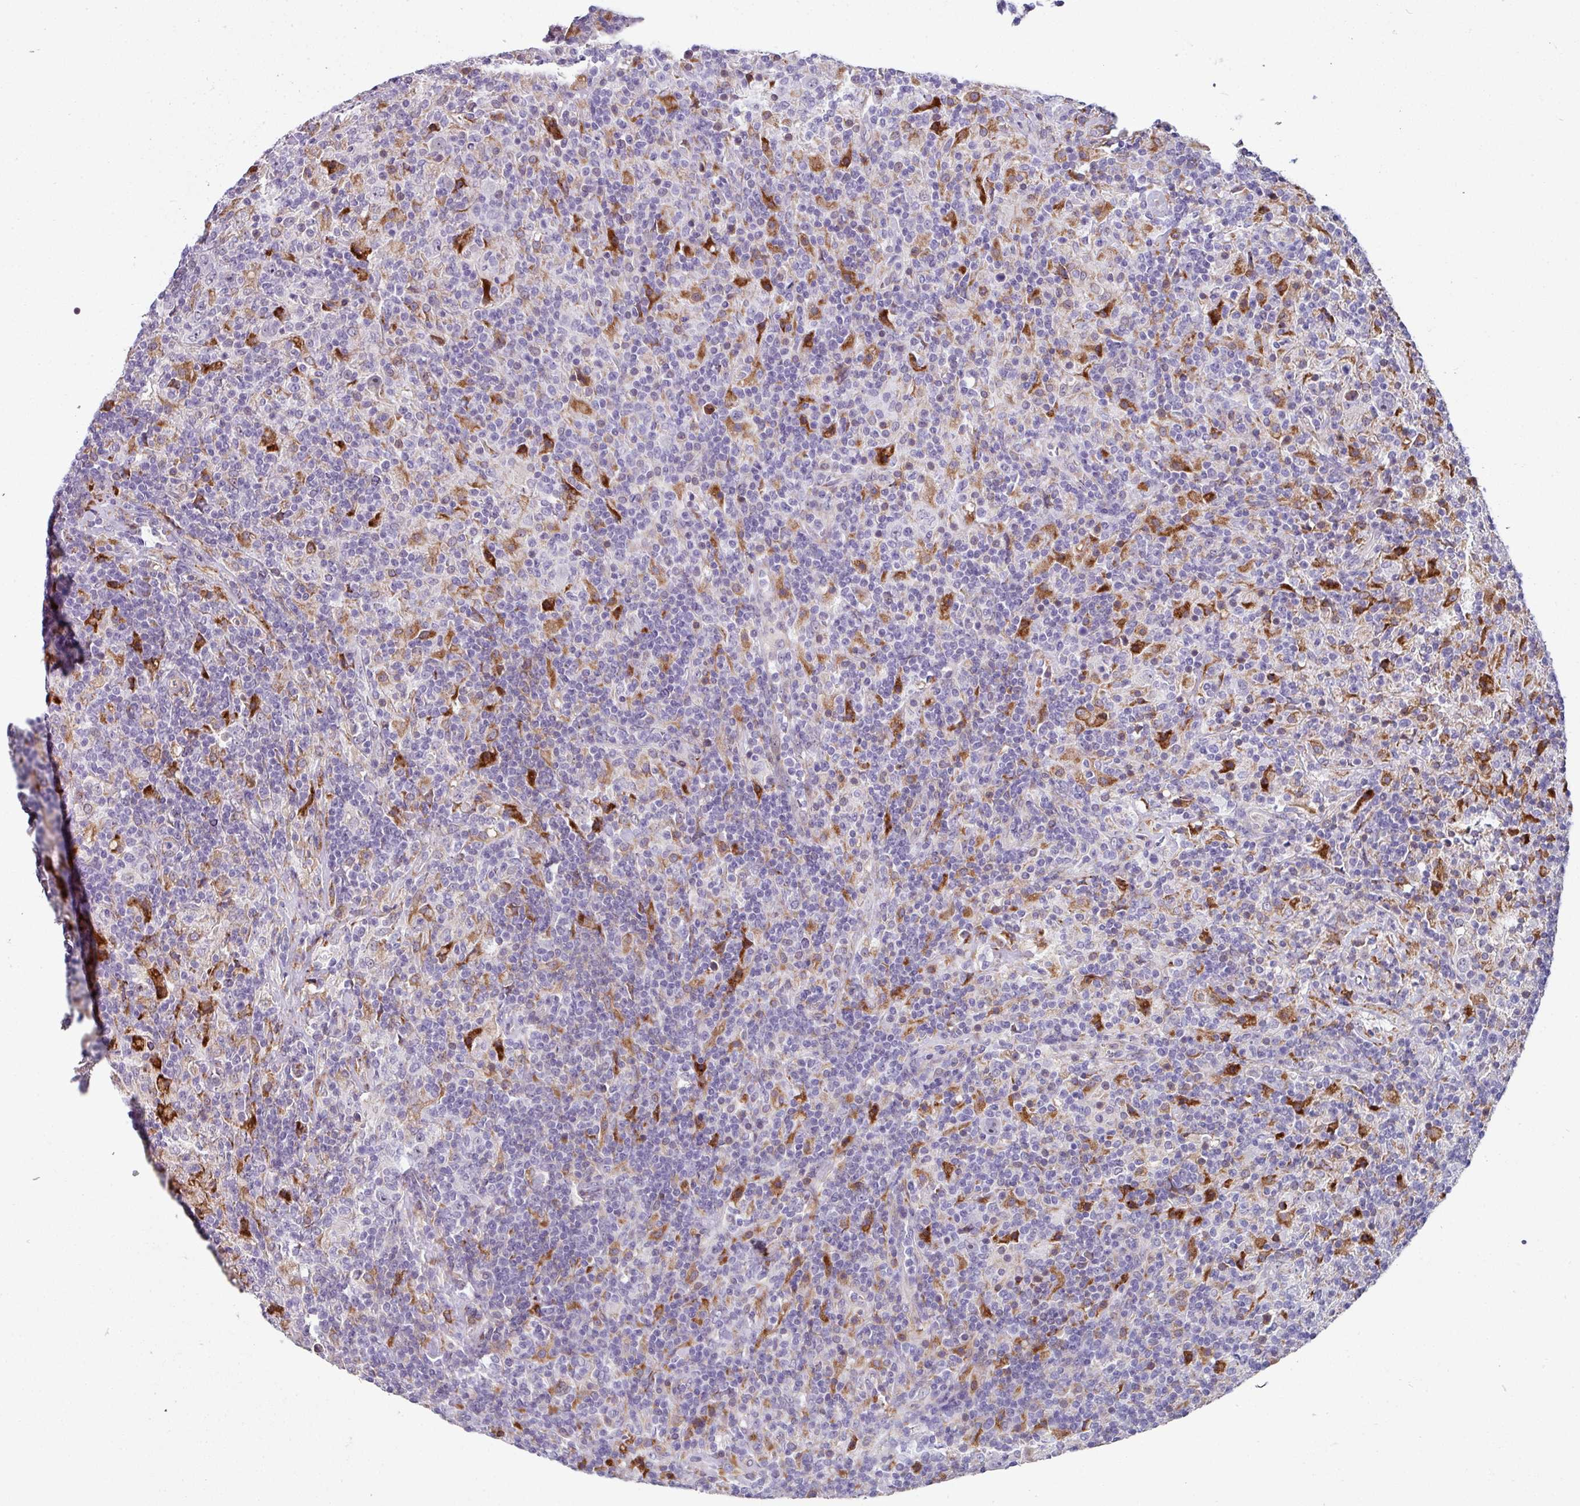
{"staining": {"intensity": "negative", "quantity": "none", "location": "none"}, "tissue": "lymphoma", "cell_type": "Tumor cells", "image_type": "cancer", "snomed": [{"axis": "morphology", "description": "Hodgkin's disease, NOS"}, {"axis": "topography", "description": "Lymph node"}], "caption": "DAB (3,3'-diaminobenzidine) immunohistochemical staining of Hodgkin's disease exhibits no significant positivity in tumor cells. The staining is performed using DAB (3,3'-diaminobenzidine) brown chromogen with nuclei counter-stained in using hematoxylin.", "gene": "BMS1", "patient": {"sex": "male", "age": 70}}